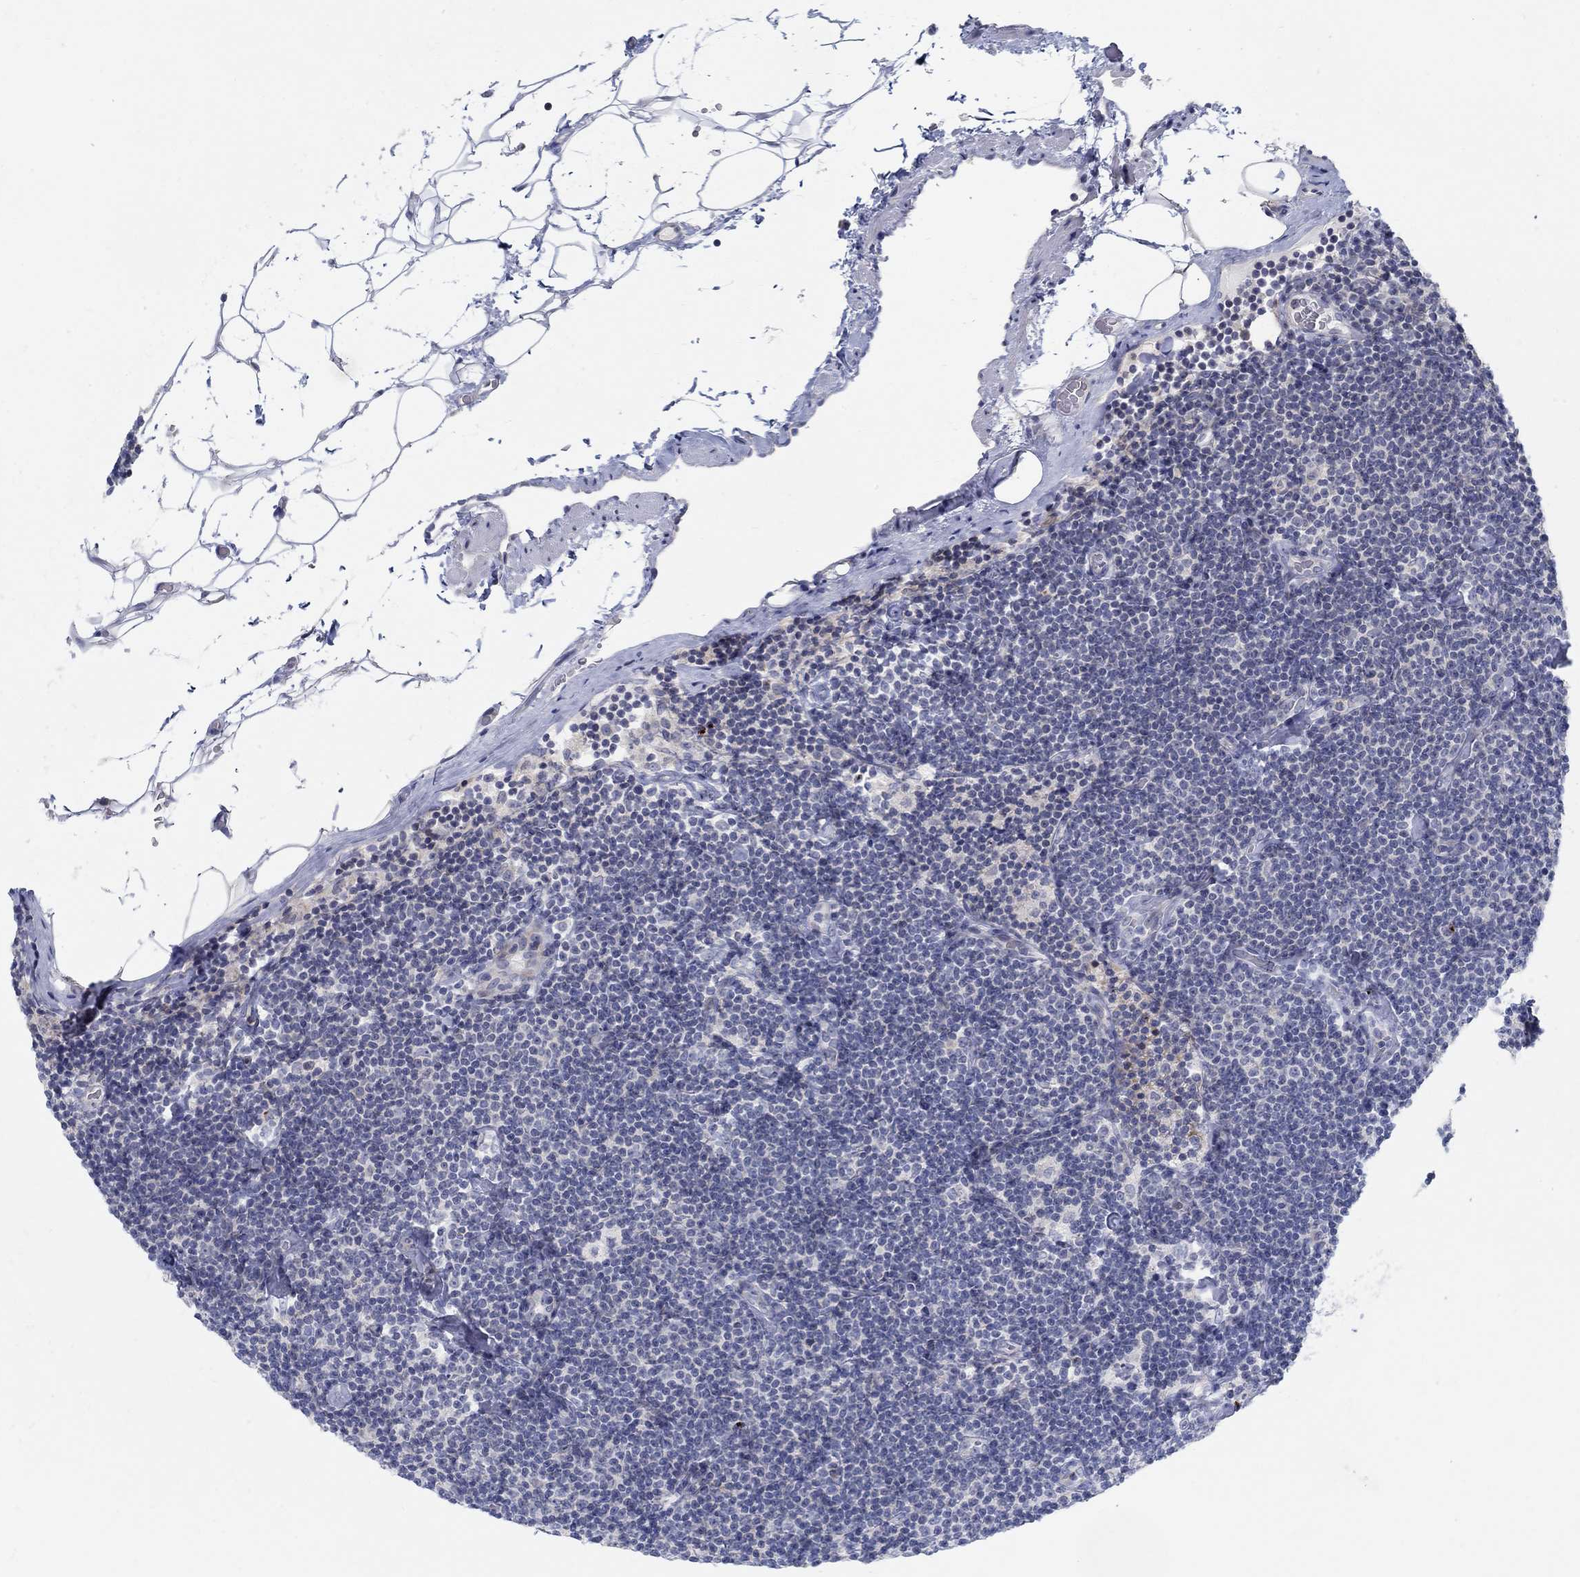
{"staining": {"intensity": "negative", "quantity": "none", "location": "none"}, "tissue": "lymphoma", "cell_type": "Tumor cells", "image_type": "cancer", "snomed": [{"axis": "morphology", "description": "Malignant lymphoma, non-Hodgkin's type, Low grade"}, {"axis": "topography", "description": "Lymph node"}], "caption": "The immunohistochemistry (IHC) histopathology image has no significant expression in tumor cells of low-grade malignant lymphoma, non-Hodgkin's type tissue. (Brightfield microscopy of DAB (3,3'-diaminobenzidine) IHC at high magnification).", "gene": "ANO7", "patient": {"sex": "male", "age": 81}}